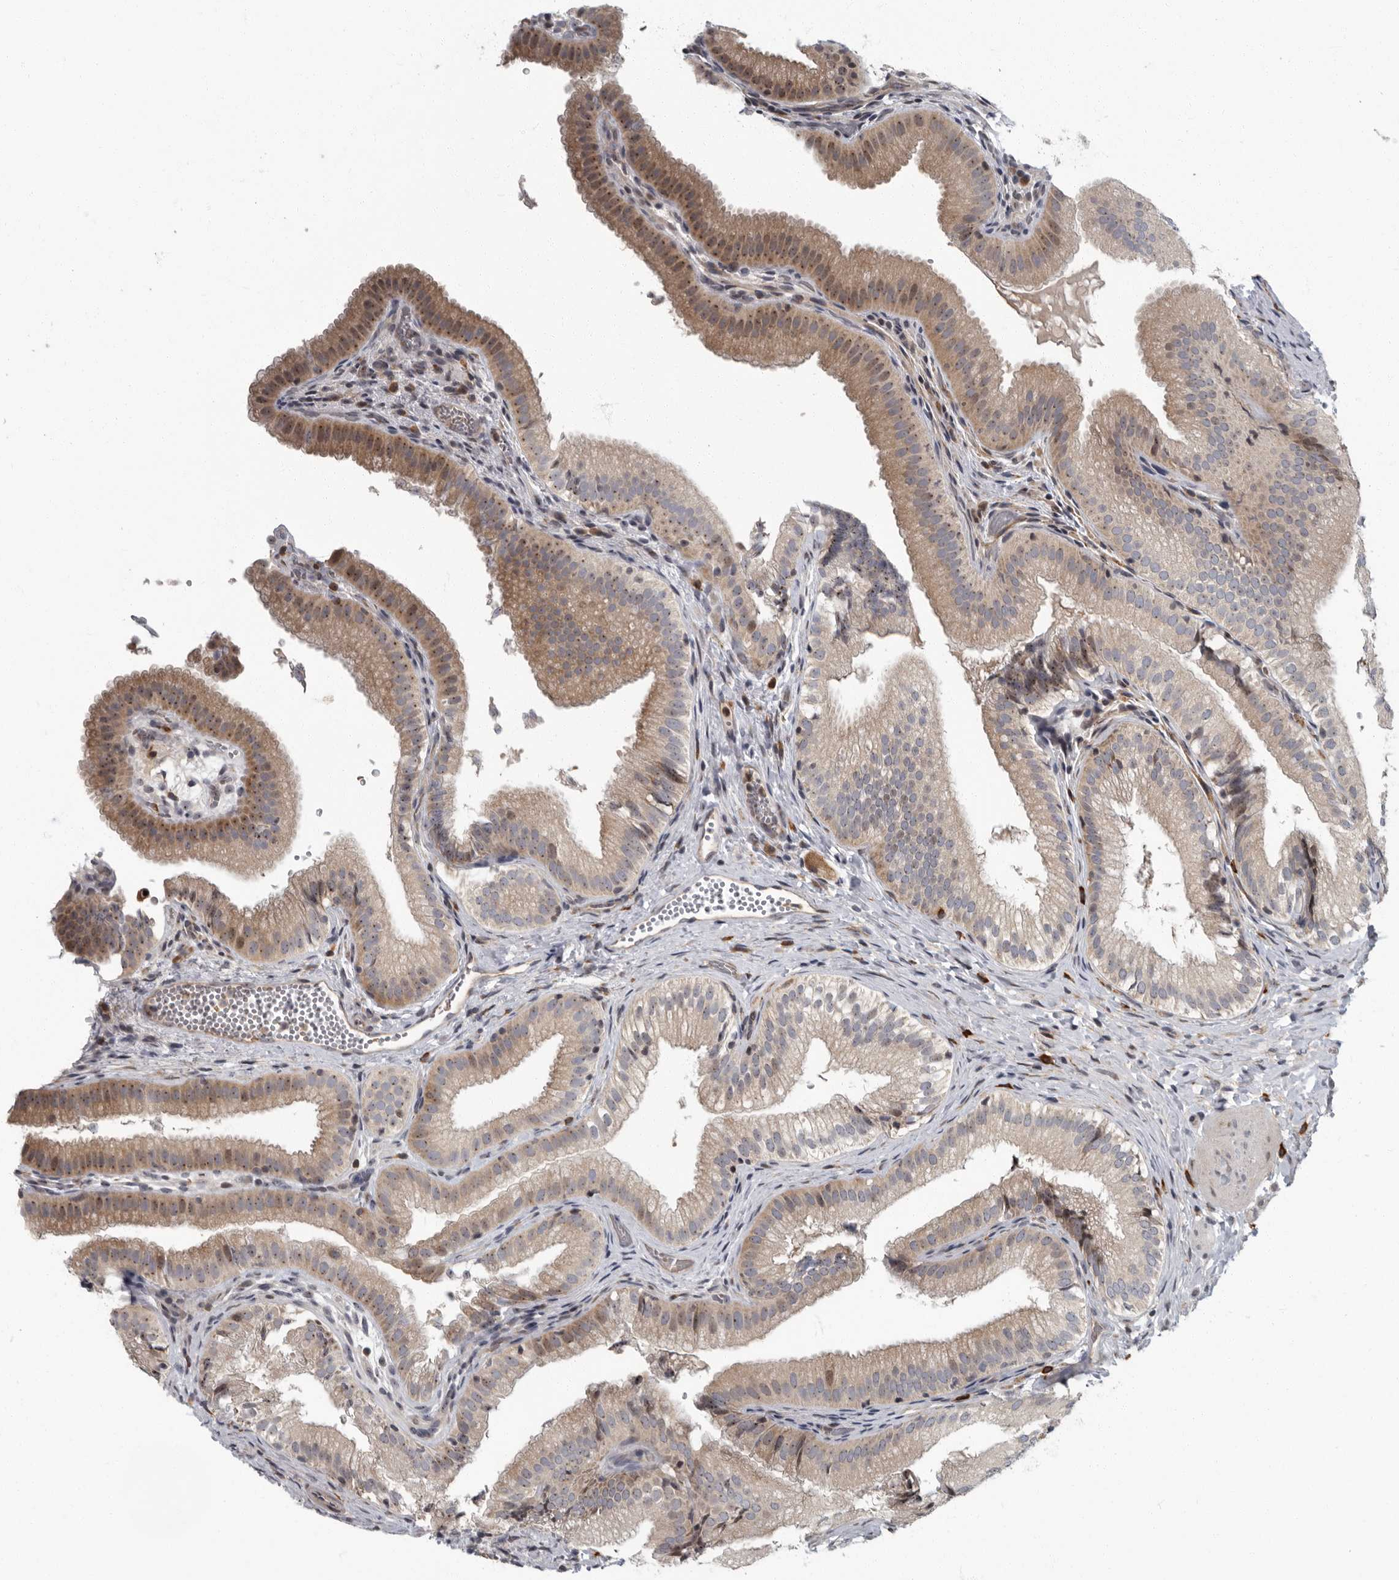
{"staining": {"intensity": "moderate", "quantity": ">75%", "location": "cytoplasmic/membranous,nuclear"}, "tissue": "gallbladder", "cell_type": "Glandular cells", "image_type": "normal", "snomed": [{"axis": "morphology", "description": "Normal tissue, NOS"}, {"axis": "topography", "description": "Gallbladder"}], "caption": "High-power microscopy captured an immunohistochemistry (IHC) photomicrograph of normal gallbladder, revealing moderate cytoplasmic/membranous,nuclear positivity in approximately >75% of glandular cells. (Stains: DAB in brown, nuclei in blue, Microscopy: brightfield microscopy at high magnification).", "gene": "PDCD11", "patient": {"sex": "female", "age": 30}}